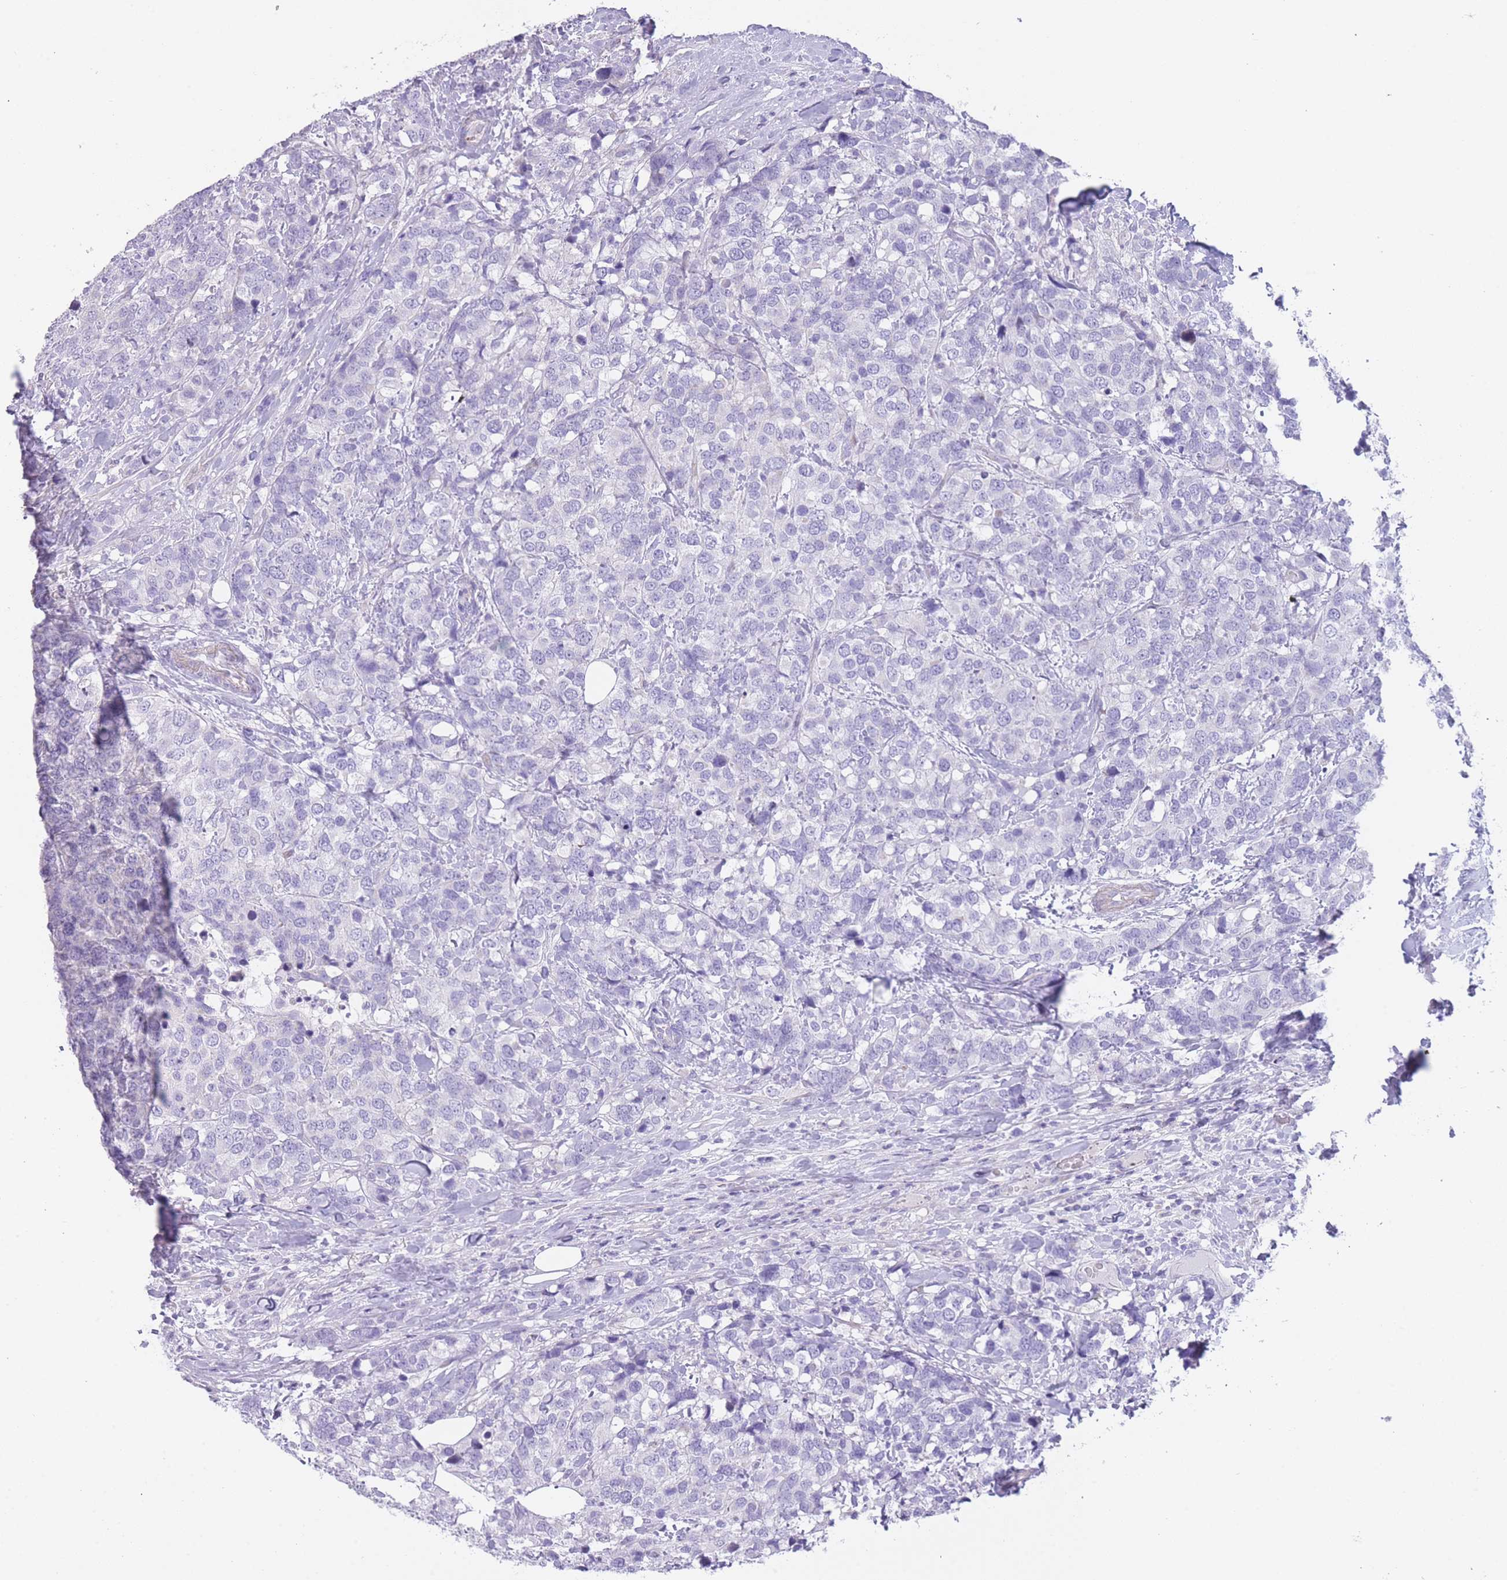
{"staining": {"intensity": "negative", "quantity": "none", "location": "none"}, "tissue": "breast cancer", "cell_type": "Tumor cells", "image_type": "cancer", "snomed": [{"axis": "morphology", "description": "Lobular carcinoma"}, {"axis": "topography", "description": "Breast"}], "caption": "Breast cancer (lobular carcinoma) was stained to show a protein in brown. There is no significant expression in tumor cells.", "gene": "IMPG1", "patient": {"sex": "female", "age": 59}}